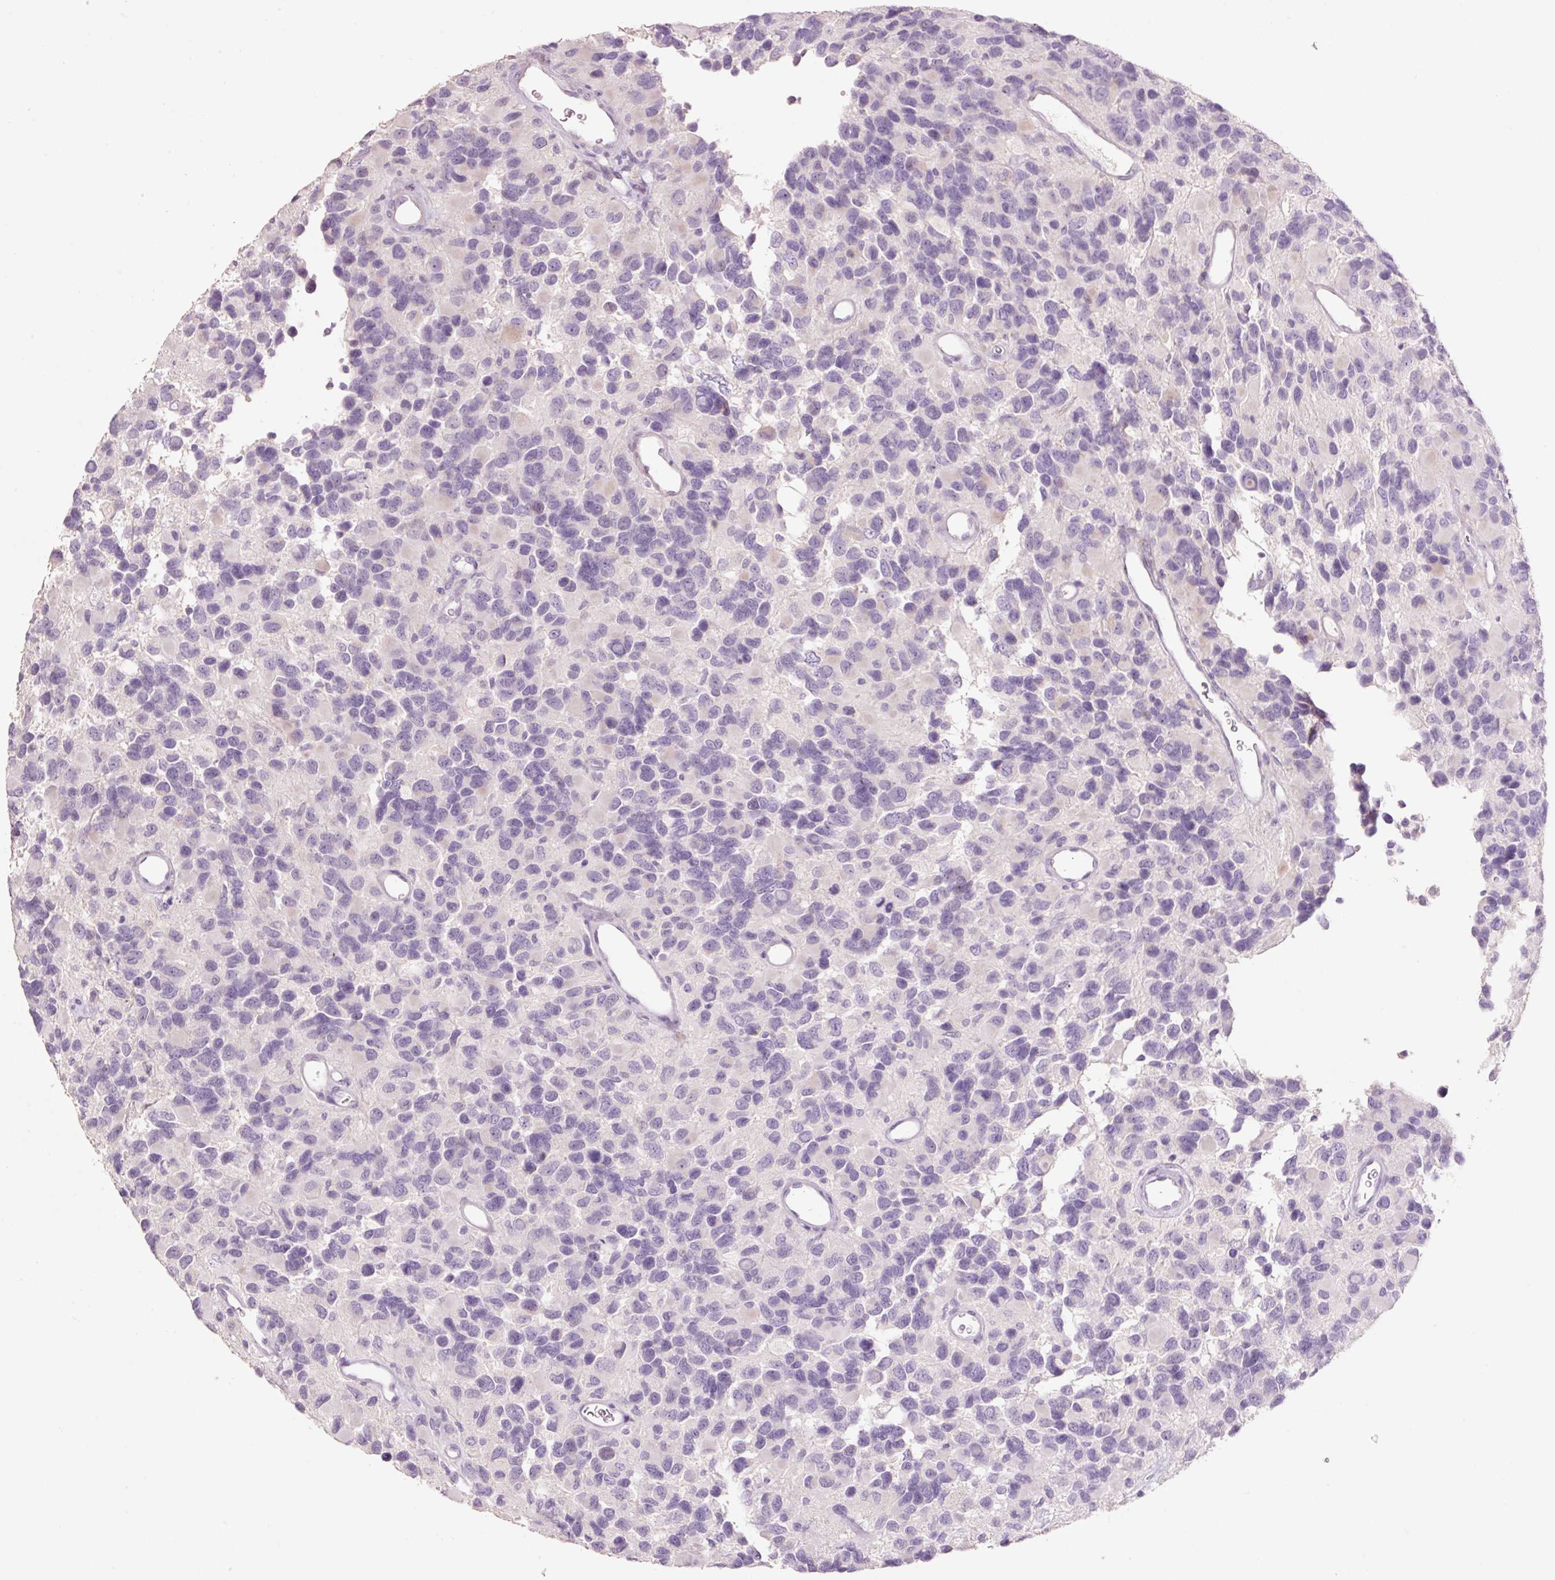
{"staining": {"intensity": "negative", "quantity": "none", "location": "none"}, "tissue": "glioma", "cell_type": "Tumor cells", "image_type": "cancer", "snomed": [{"axis": "morphology", "description": "Glioma, malignant, High grade"}, {"axis": "topography", "description": "Brain"}], "caption": "High magnification brightfield microscopy of glioma stained with DAB (brown) and counterstained with hematoxylin (blue): tumor cells show no significant staining.", "gene": "HAX1", "patient": {"sex": "male", "age": 77}}